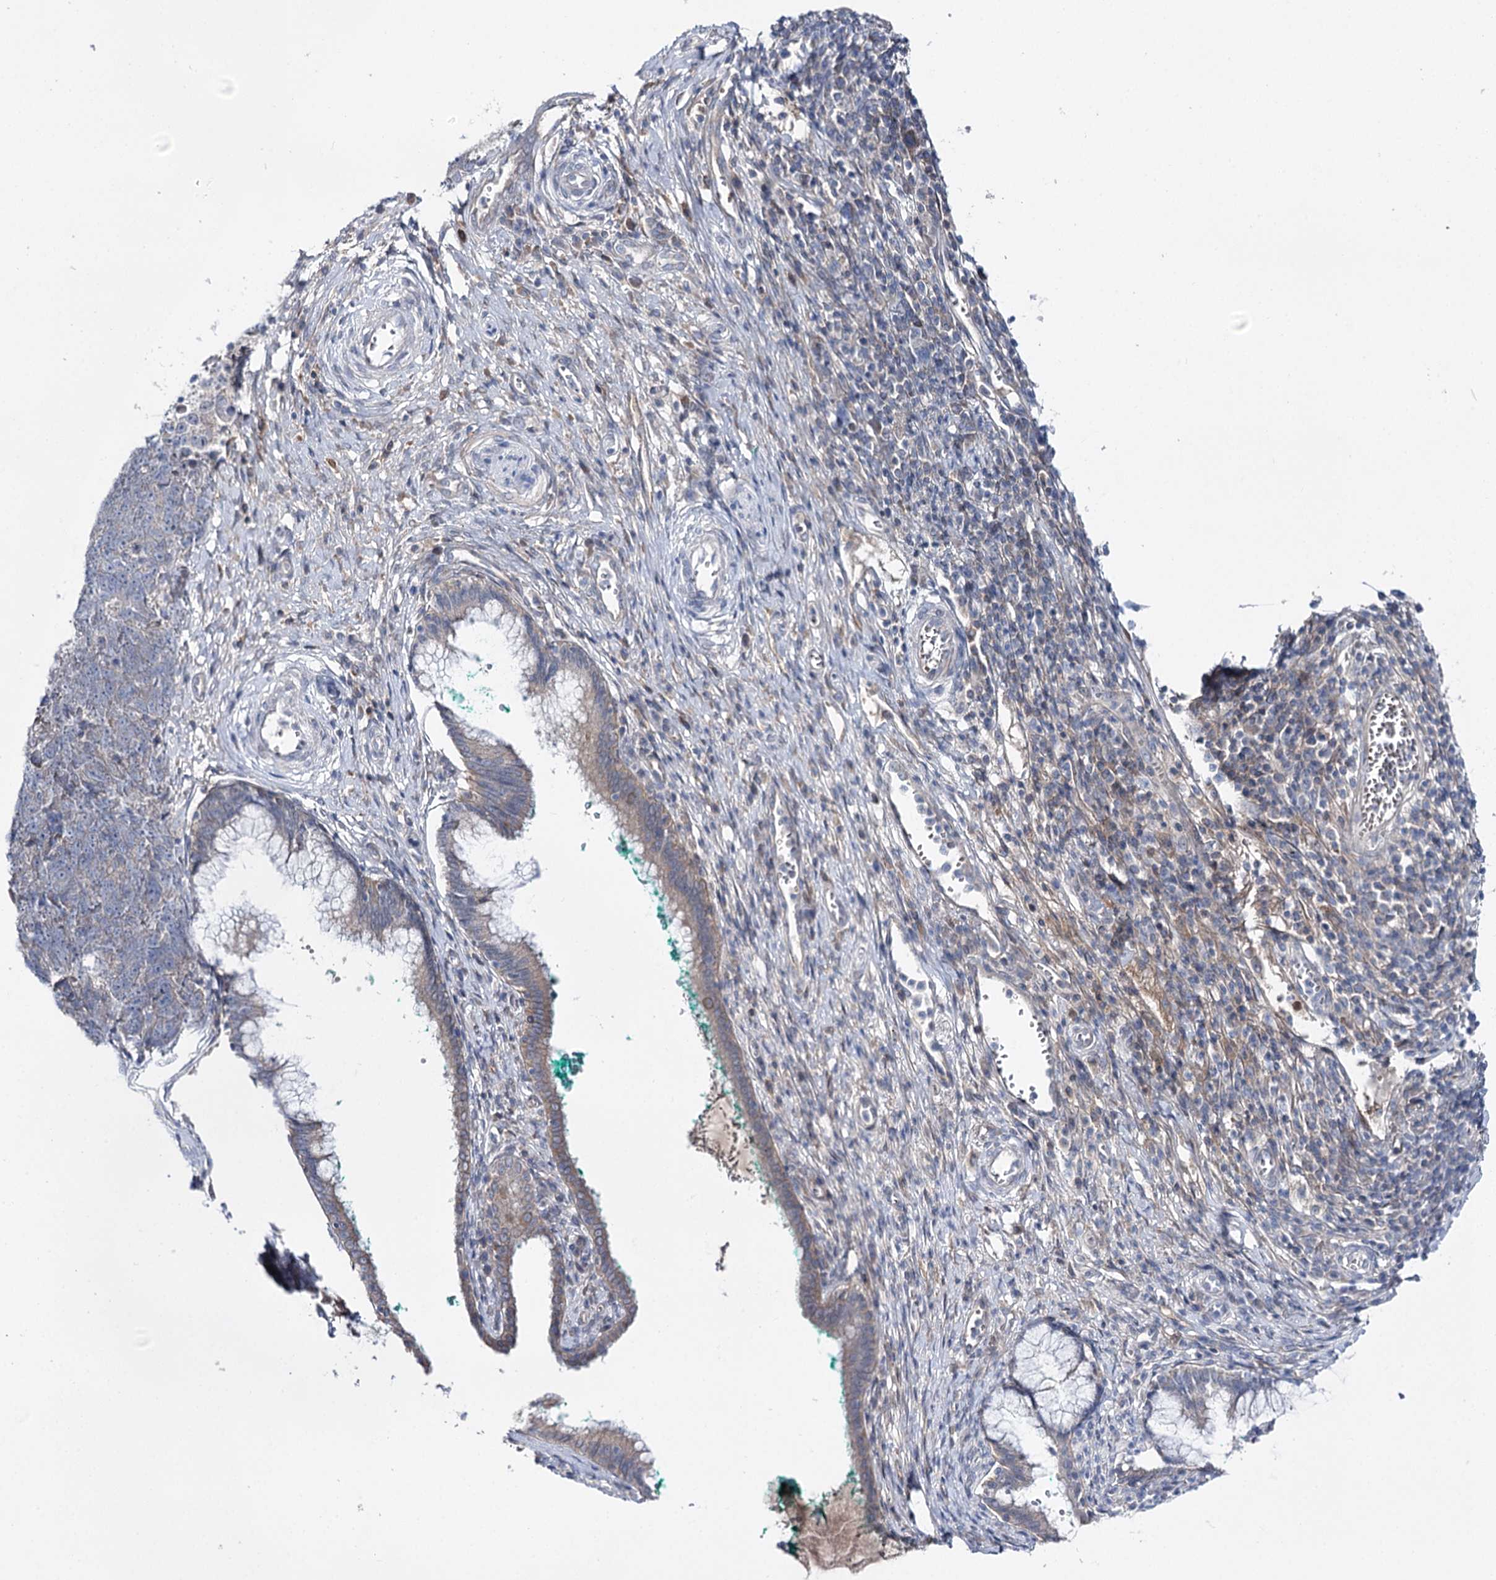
{"staining": {"intensity": "negative", "quantity": "none", "location": "none"}, "tissue": "cervix", "cell_type": "Glandular cells", "image_type": "normal", "snomed": [{"axis": "morphology", "description": "Normal tissue, NOS"}, {"axis": "morphology", "description": "Adenocarcinoma, NOS"}, {"axis": "topography", "description": "Cervix"}], "caption": "Immunohistochemistry (IHC) of unremarkable human cervix displays no staining in glandular cells. The staining is performed using DAB brown chromogen with nuclei counter-stained in using hematoxylin.", "gene": "LRRC14B", "patient": {"sex": "female", "age": 29}}